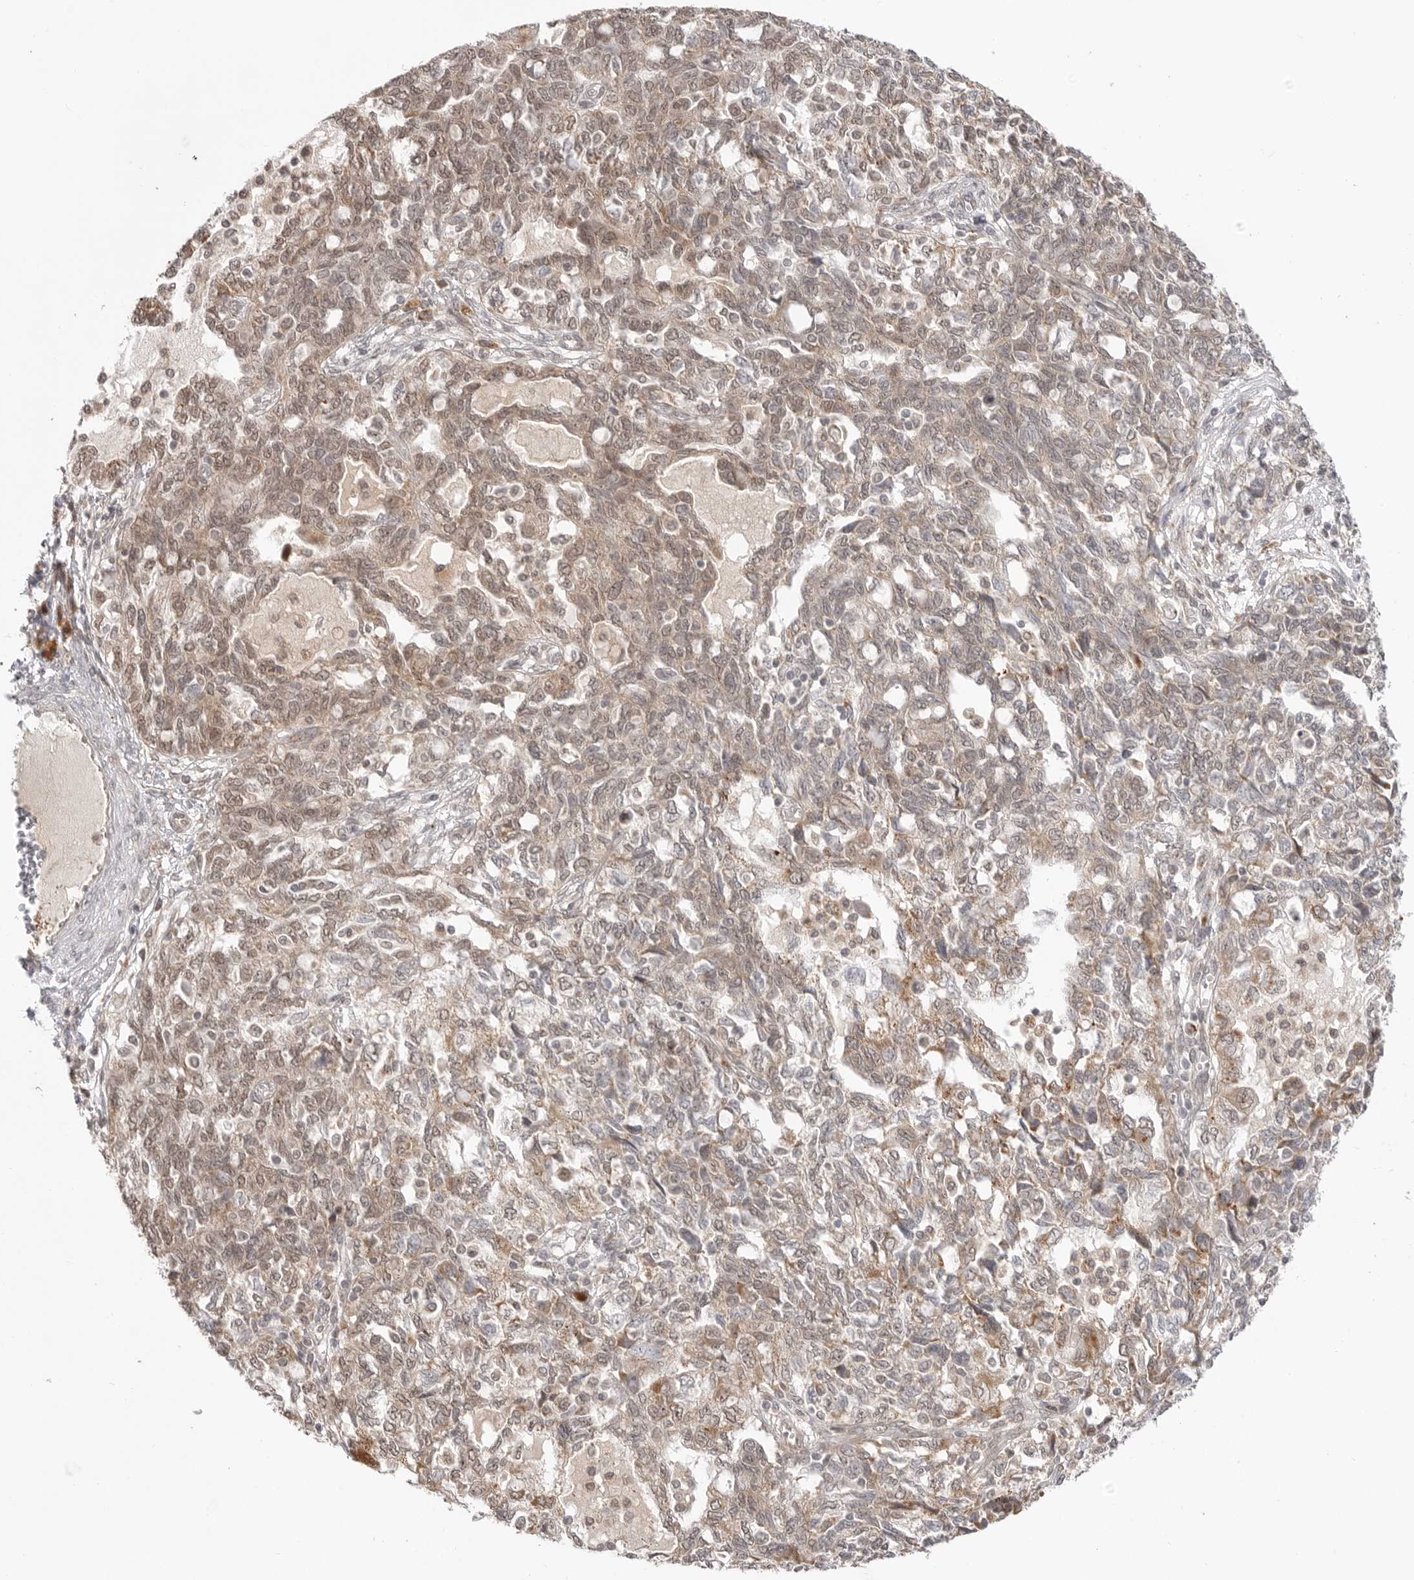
{"staining": {"intensity": "weak", "quantity": "25%-75%", "location": "cytoplasmic/membranous,nuclear"}, "tissue": "ovarian cancer", "cell_type": "Tumor cells", "image_type": "cancer", "snomed": [{"axis": "morphology", "description": "Carcinoma, NOS"}, {"axis": "morphology", "description": "Cystadenocarcinoma, serous, NOS"}, {"axis": "topography", "description": "Ovary"}], "caption": "A high-resolution micrograph shows immunohistochemistry (IHC) staining of ovarian carcinoma, which displays weak cytoplasmic/membranous and nuclear staining in about 25%-75% of tumor cells.", "gene": "KALRN", "patient": {"sex": "female", "age": 69}}